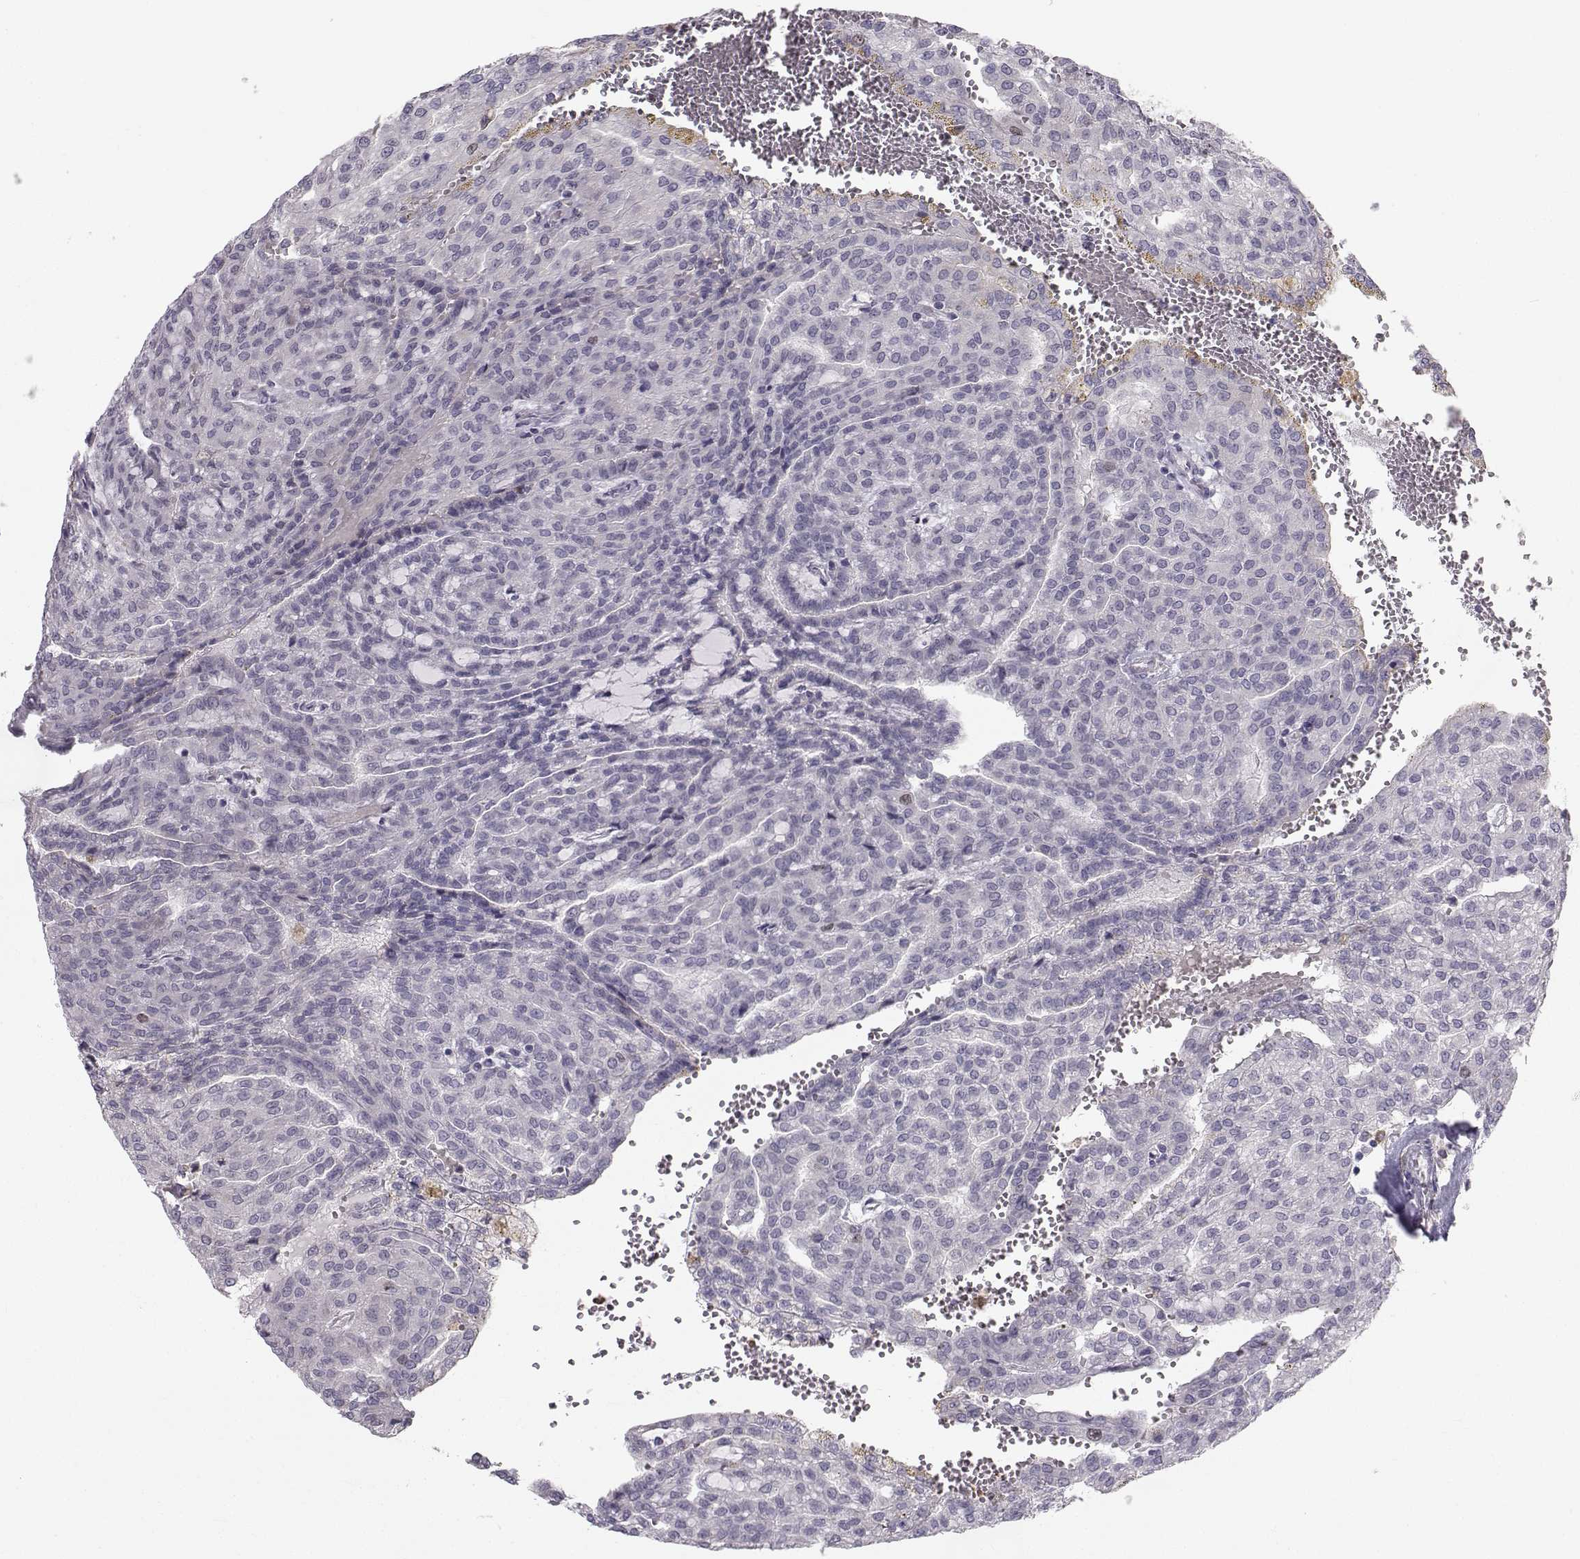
{"staining": {"intensity": "negative", "quantity": "none", "location": "none"}, "tissue": "renal cancer", "cell_type": "Tumor cells", "image_type": "cancer", "snomed": [{"axis": "morphology", "description": "Adenocarcinoma, NOS"}, {"axis": "topography", "description": "Kidney"}], "caption": "Tumor cells are negative for brown protein staining in renal cancer (adenocarcinoma). Nuclei are stained in blue.", "gene": "LRP8", "patient": {"sex": "male", "age": 63}}